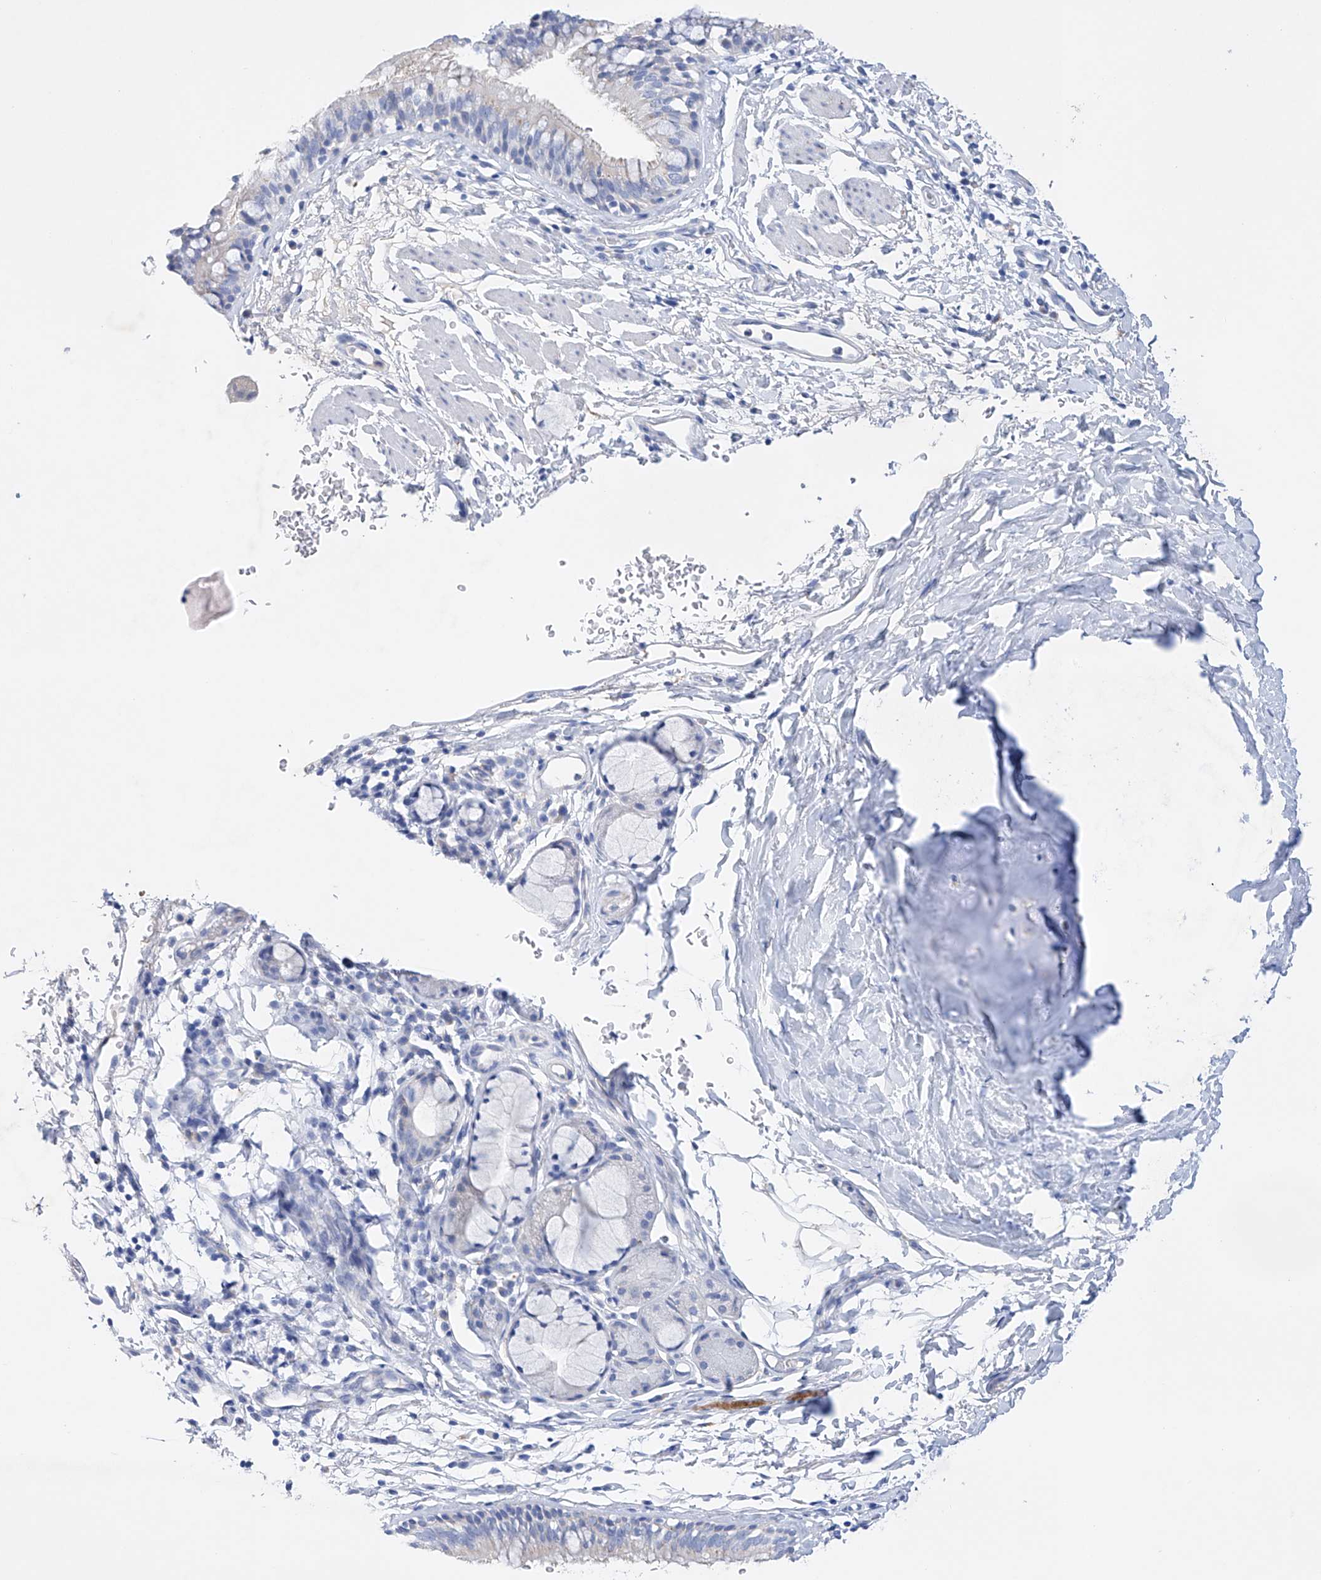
{"staining": {"intensity": "negative", "quantity": "none", "location": "none"}, "tissue": "bronchus", "cell_type": "Respiratory epithelial cells", "image_type": "normal", "snomed": [{"axis": "morphology", "description": "Normal tissue, NOS"}, {"axis": "topography", "description": "Cartilage tissue"}, {"axis": "topography", "description": "Bronchus"}], "caption": "Immunohistochemistry histopathology image of benign bronchus stained for a protein (brown), which shows no positivity in respiratory epithelial cells.", "gene": "LURAP1", "patient": {"sex": "female", "age": 36}}